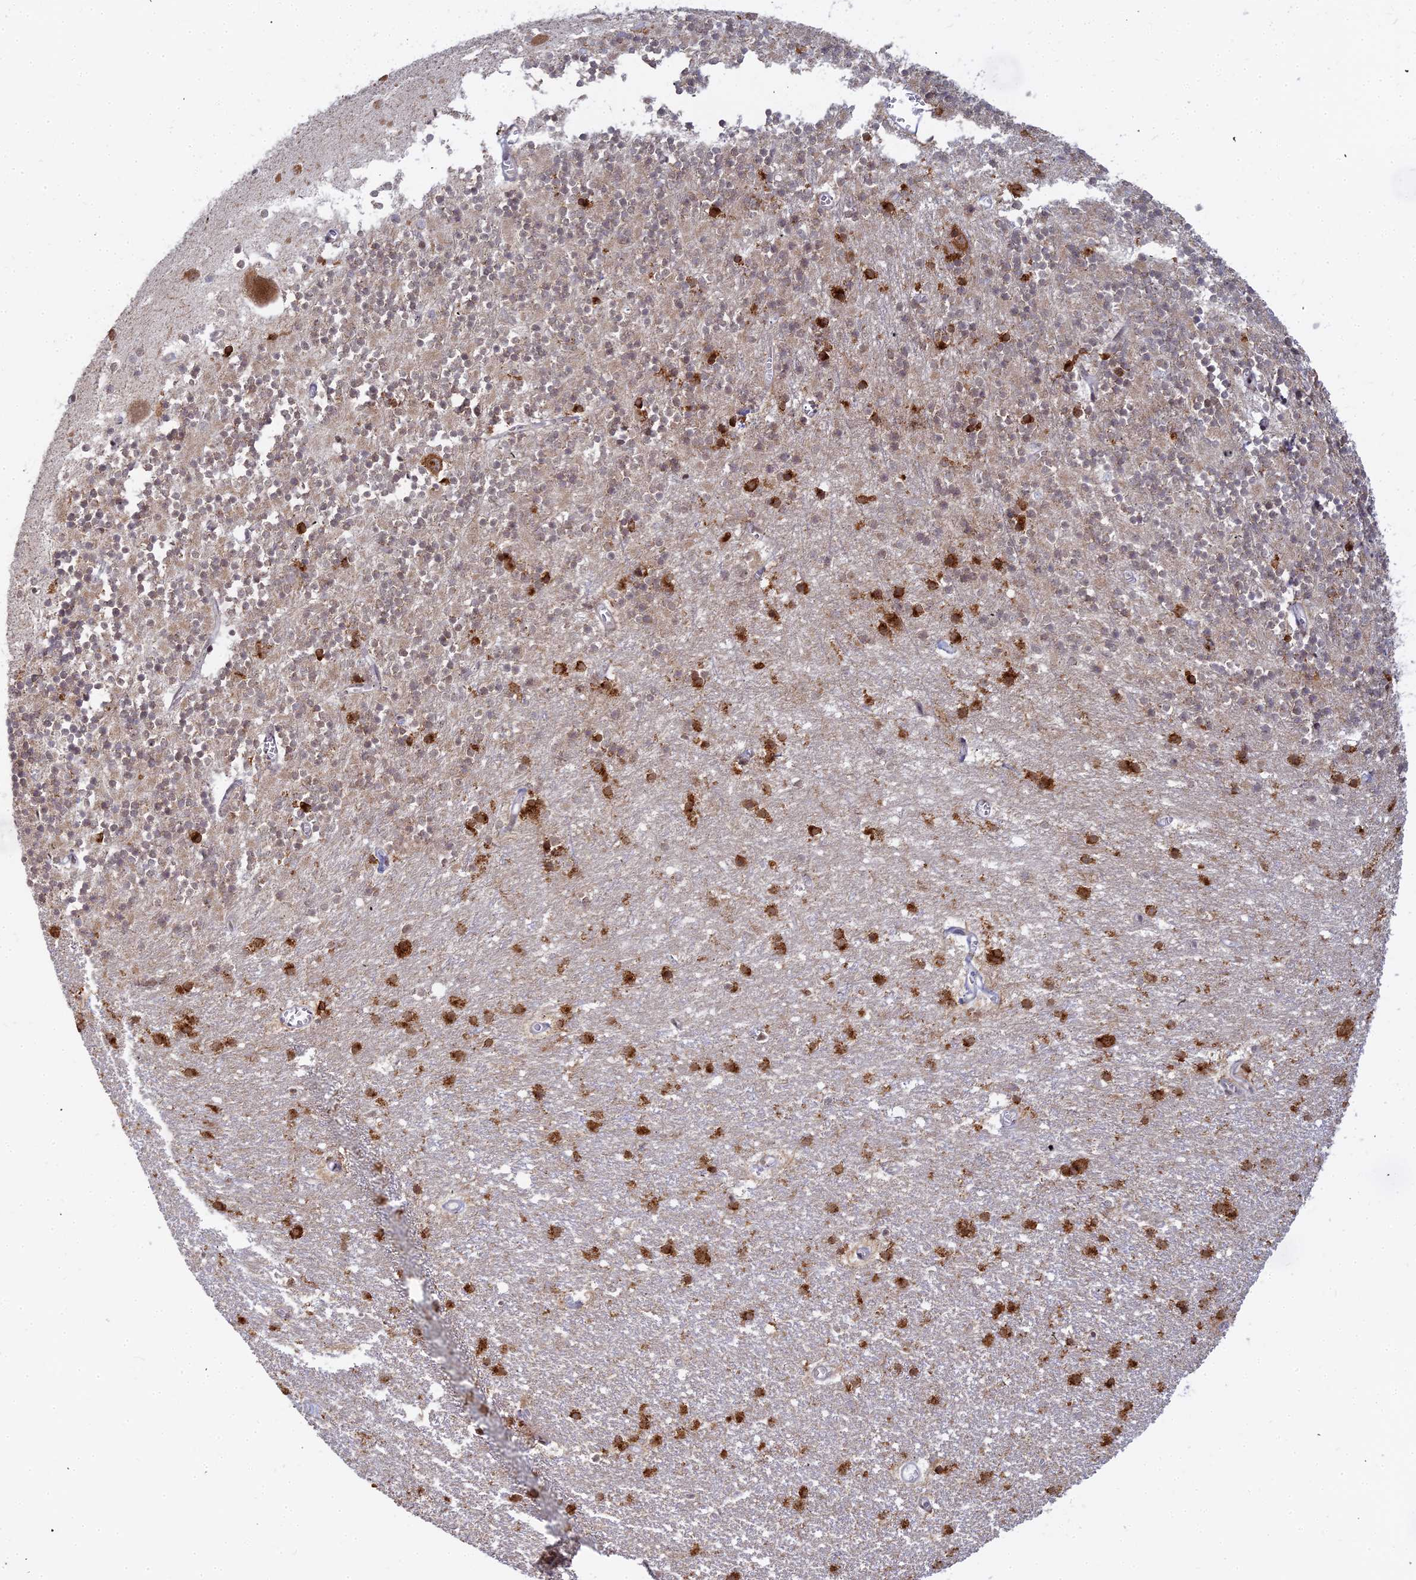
{"staining": {"intensity": "weak", "quantity": "<25%", "location": "cytoplasmic/membranous"}, "tissue": "cerebellum", "cell_type": "Cells in granular layer", "image_type": "normal", "snomed": [{"axis": "morphology", "description": "Normal tissue, NOS"}, {"axis": "topography", "description": "Cerebellum"}], "caption": "Cells in granular layer are negative for brown protein staining in benign cerebellum. (DAB immunohistochemistry visualized using brightfield microscopy, high magnification).", "gene": "ABCA2", "patient": {"sex": "male", "age": 54}}